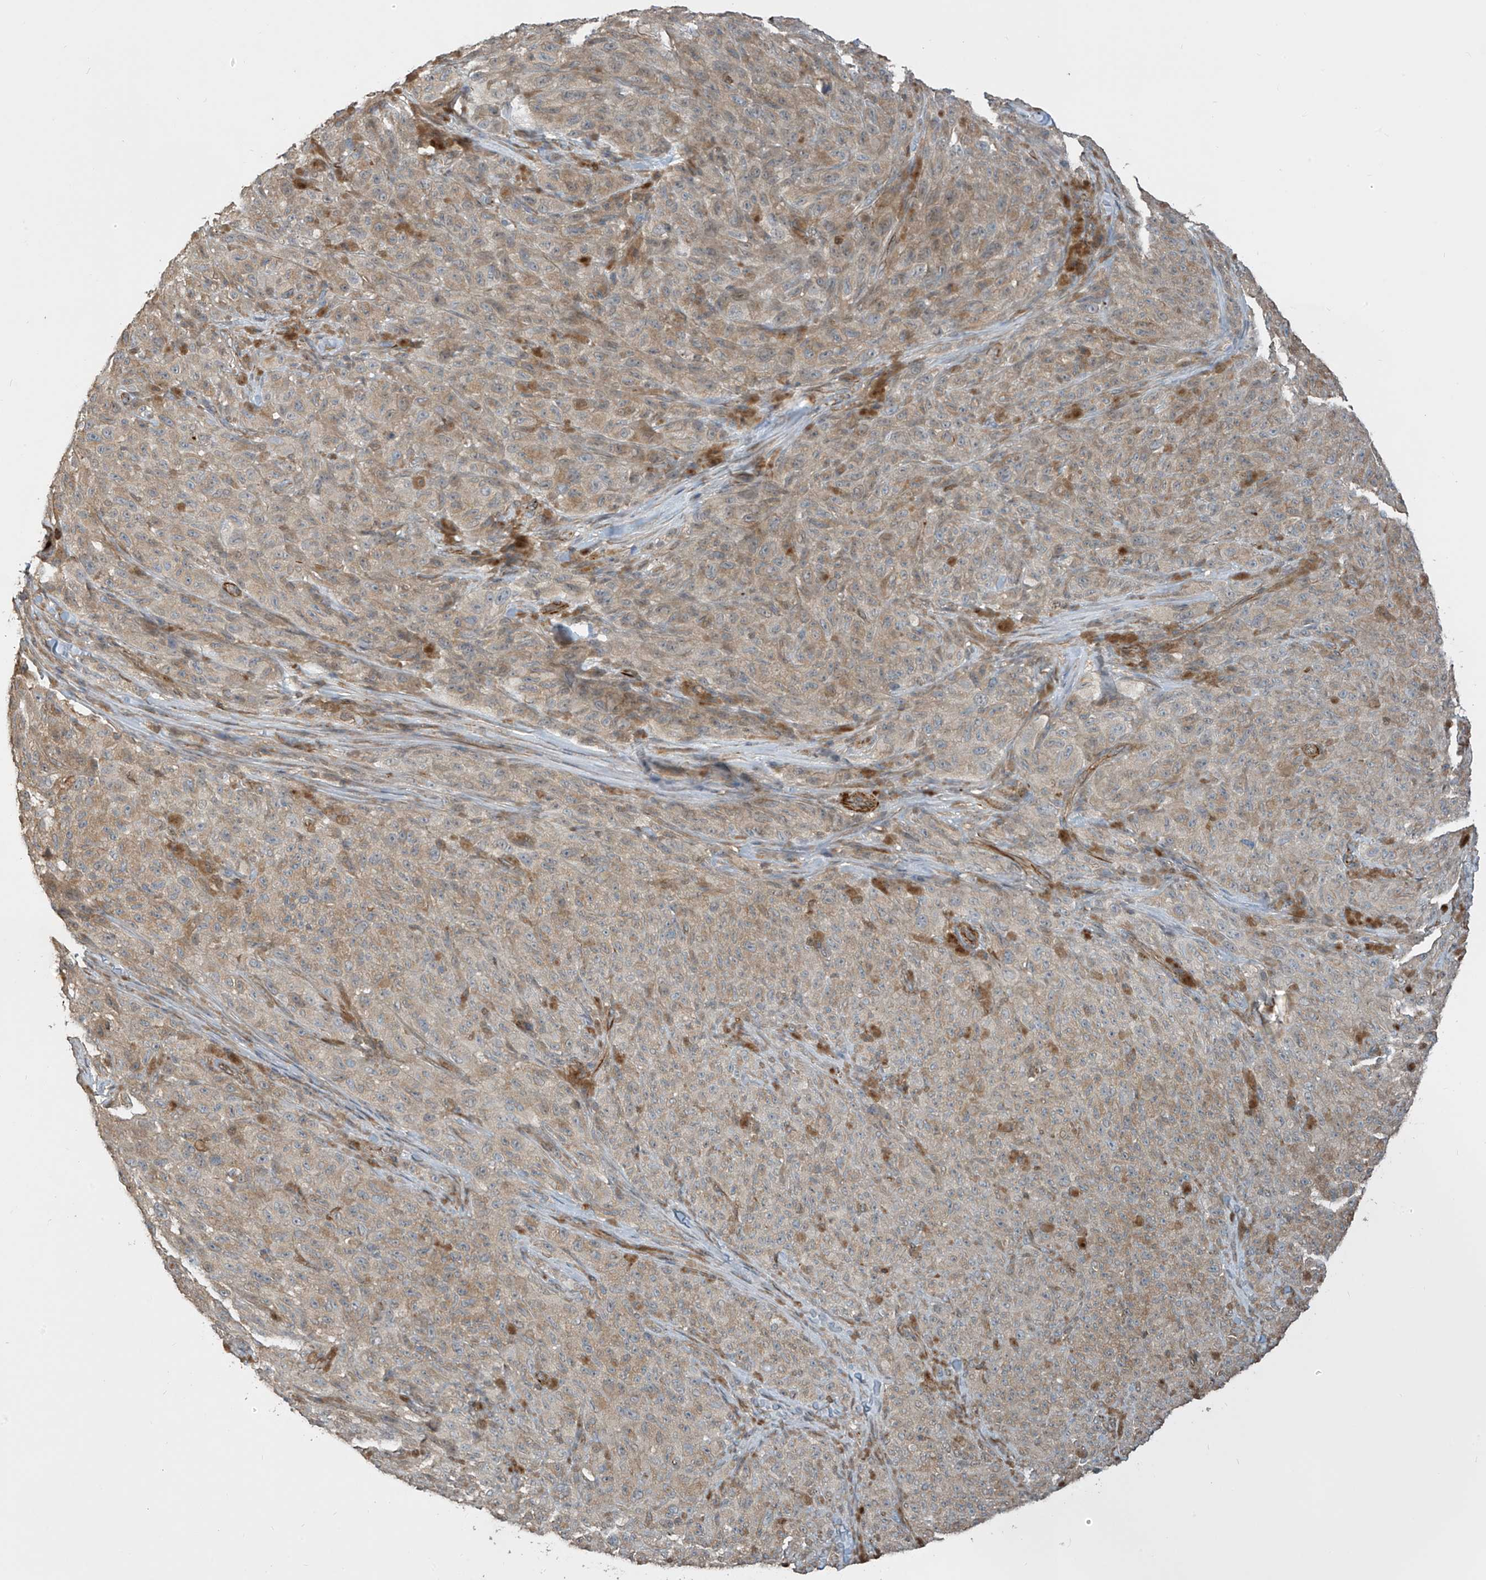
{"staining": {"intensity": "moderate", "quantity": ">75%", "location": "cytoplasmic/membranous"}, "tissue": "melanoma", "cell_type": "Tumor cells", "image_type": "cancer", "snomed": [{"axis": "morphology", "description": "Malignant melanoma, NOS"}, {"axis": "topography", "description": "Skin"}], "caption": "Immunohistochemistry (DAB) staining of melanoma exhibits moderate cytoplasmic/membranous protein staining in approximately >75% of tumor cells. The staining is performed using DAB brown chromogen to label protein expression. The nuclei are counter-stained blue using hematoxylin.", "gene": "SH3BGRL3", "patient": {"sex": "female", "age": 82}}